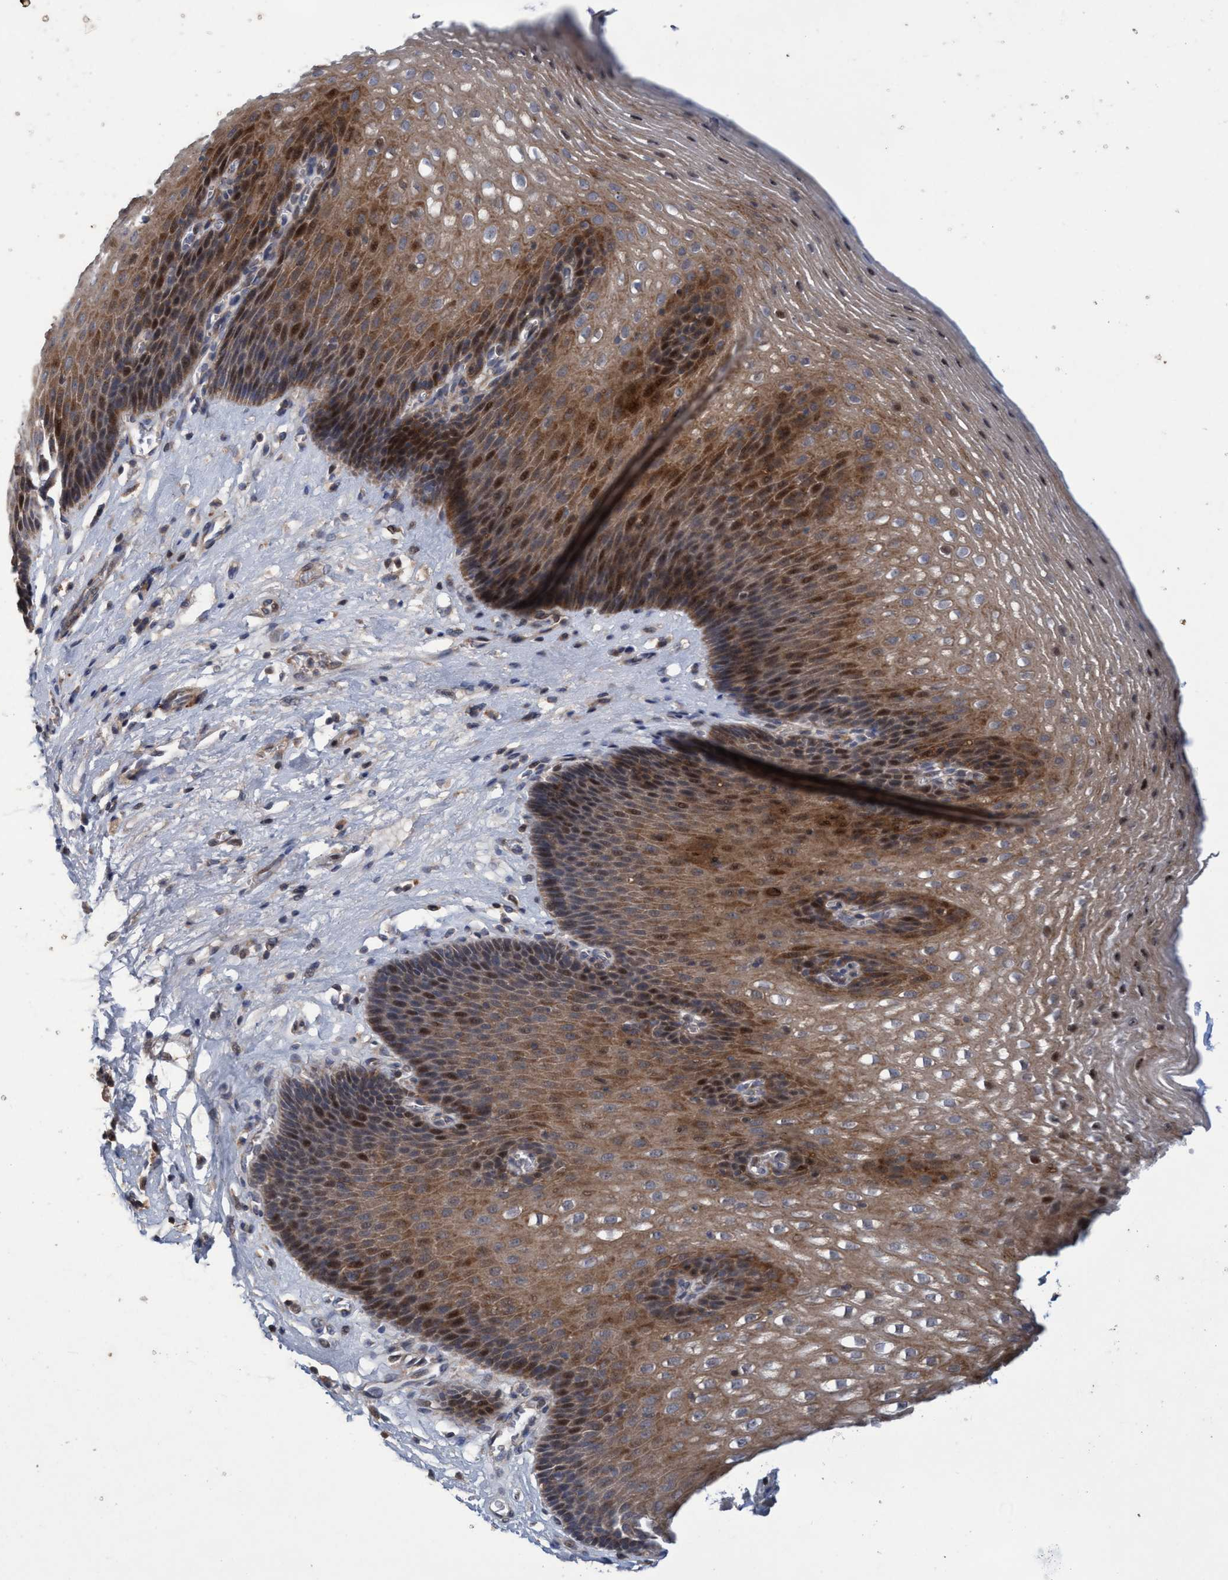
{"staining": {"intensity": "moderate", "quantity": "25%-75%", "location": "cytoplasmic/membranous,nuclear"}, "tissue": "esophagus", "cell_type": "Squamous epithelial cells", "image_type": "normal", "snomed": [{"axis": "morphology", "description": "Normal tissue, NOS"}, {"axis": "topography", "description": "Esophagus"}], "caption": "A brown stain highlights moderate cytoplasmic/membranous,nuclear positivity of a protein in squamous epithelial cells of normal esophagus. Immunohistochemistry (ihc) stains the protein of interest in brown and the nuclei are stained blue.", "gene": "ZNF677", "patient": {"sex": "male", "age": 48}}